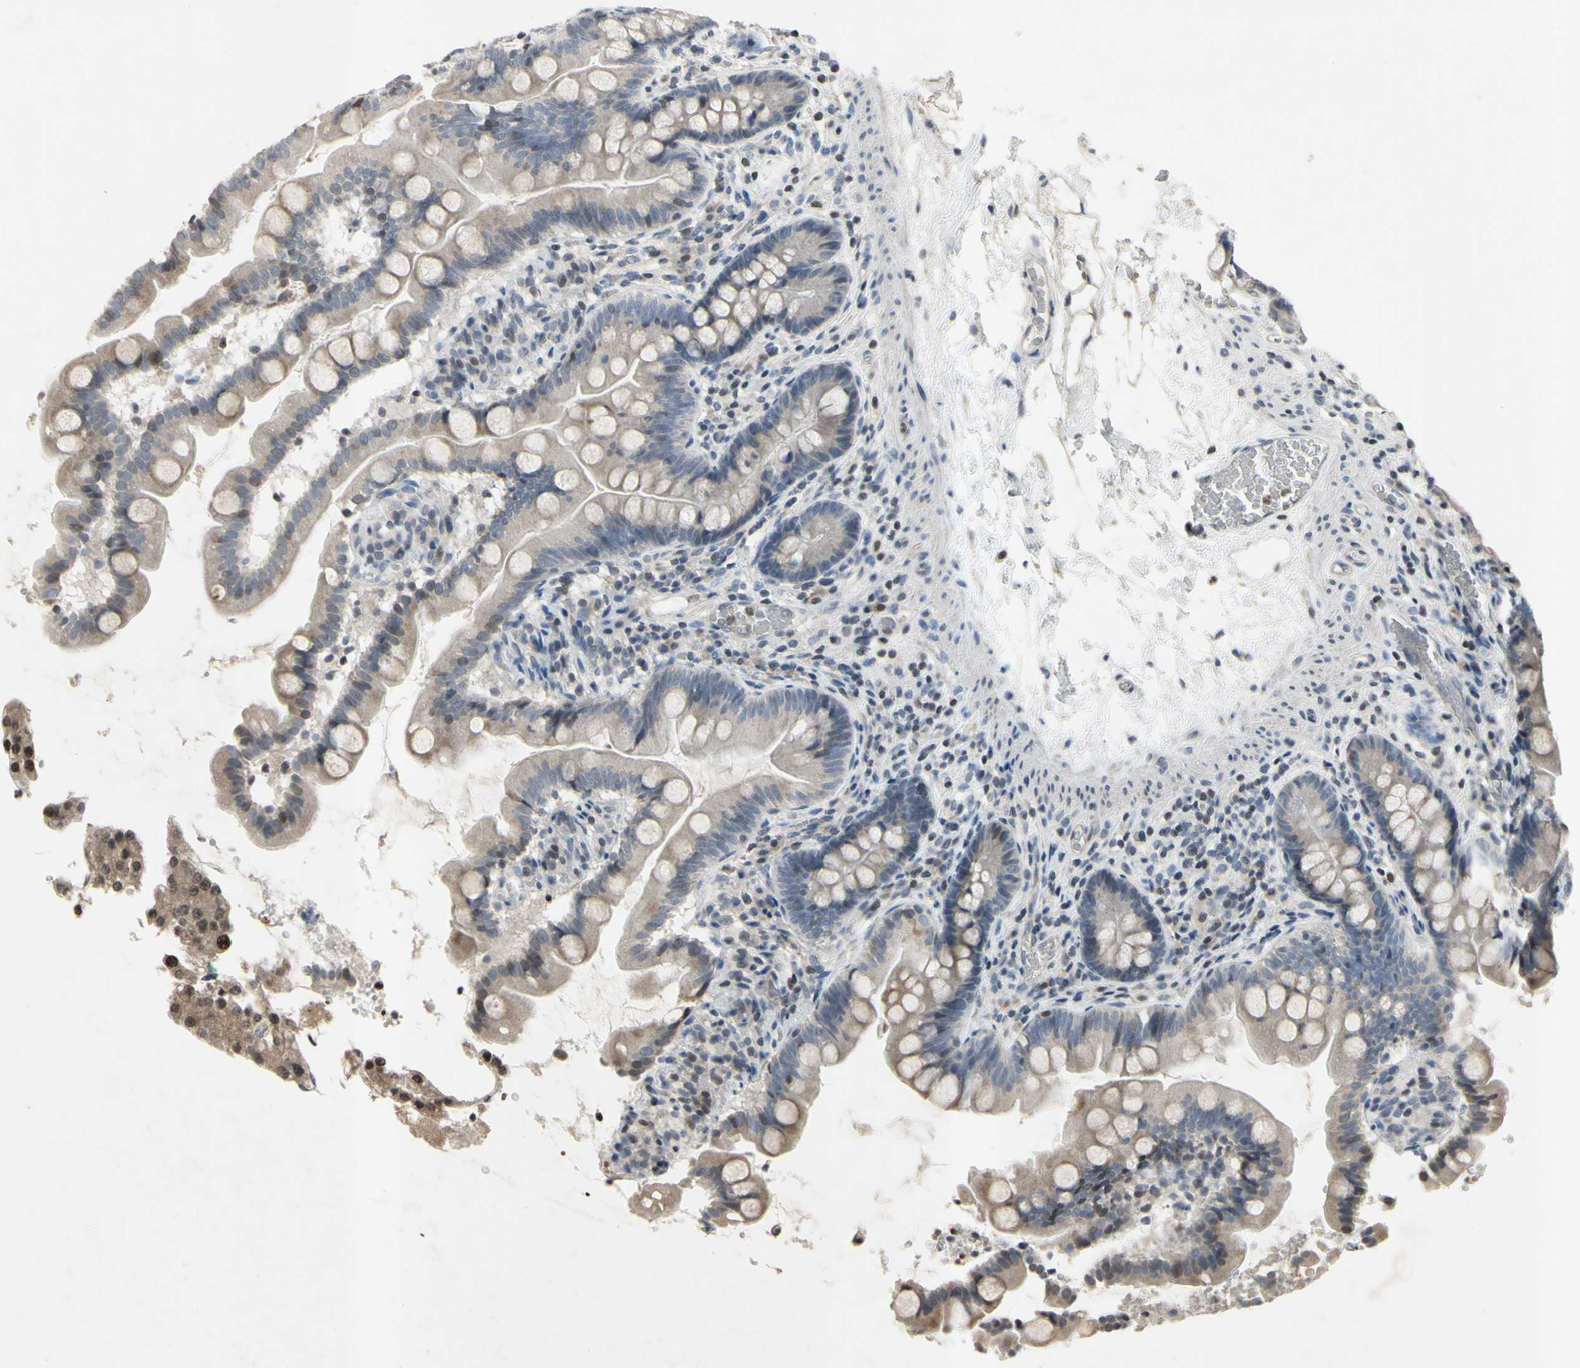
{"staining": {"intensity": "weak", "quantity": "25%-75%", "location": "cytoplasmic/membranous"}, "tissue": "small intestine", "cell_type": "Glandular cells", "image_type": "normal", "snomed": [{"axis": "morphology", "description": "Normal tissue, NOS"}, {"axis": "topography", "description": "Small intestine"}], "caption": "This is an image of IHC staining of benign small intestine, which shows weak staining in the cytoplasmic/membranous of glandular cells.", "gene": "ARG1", "patient": {"sex": "female", "age": 56}}